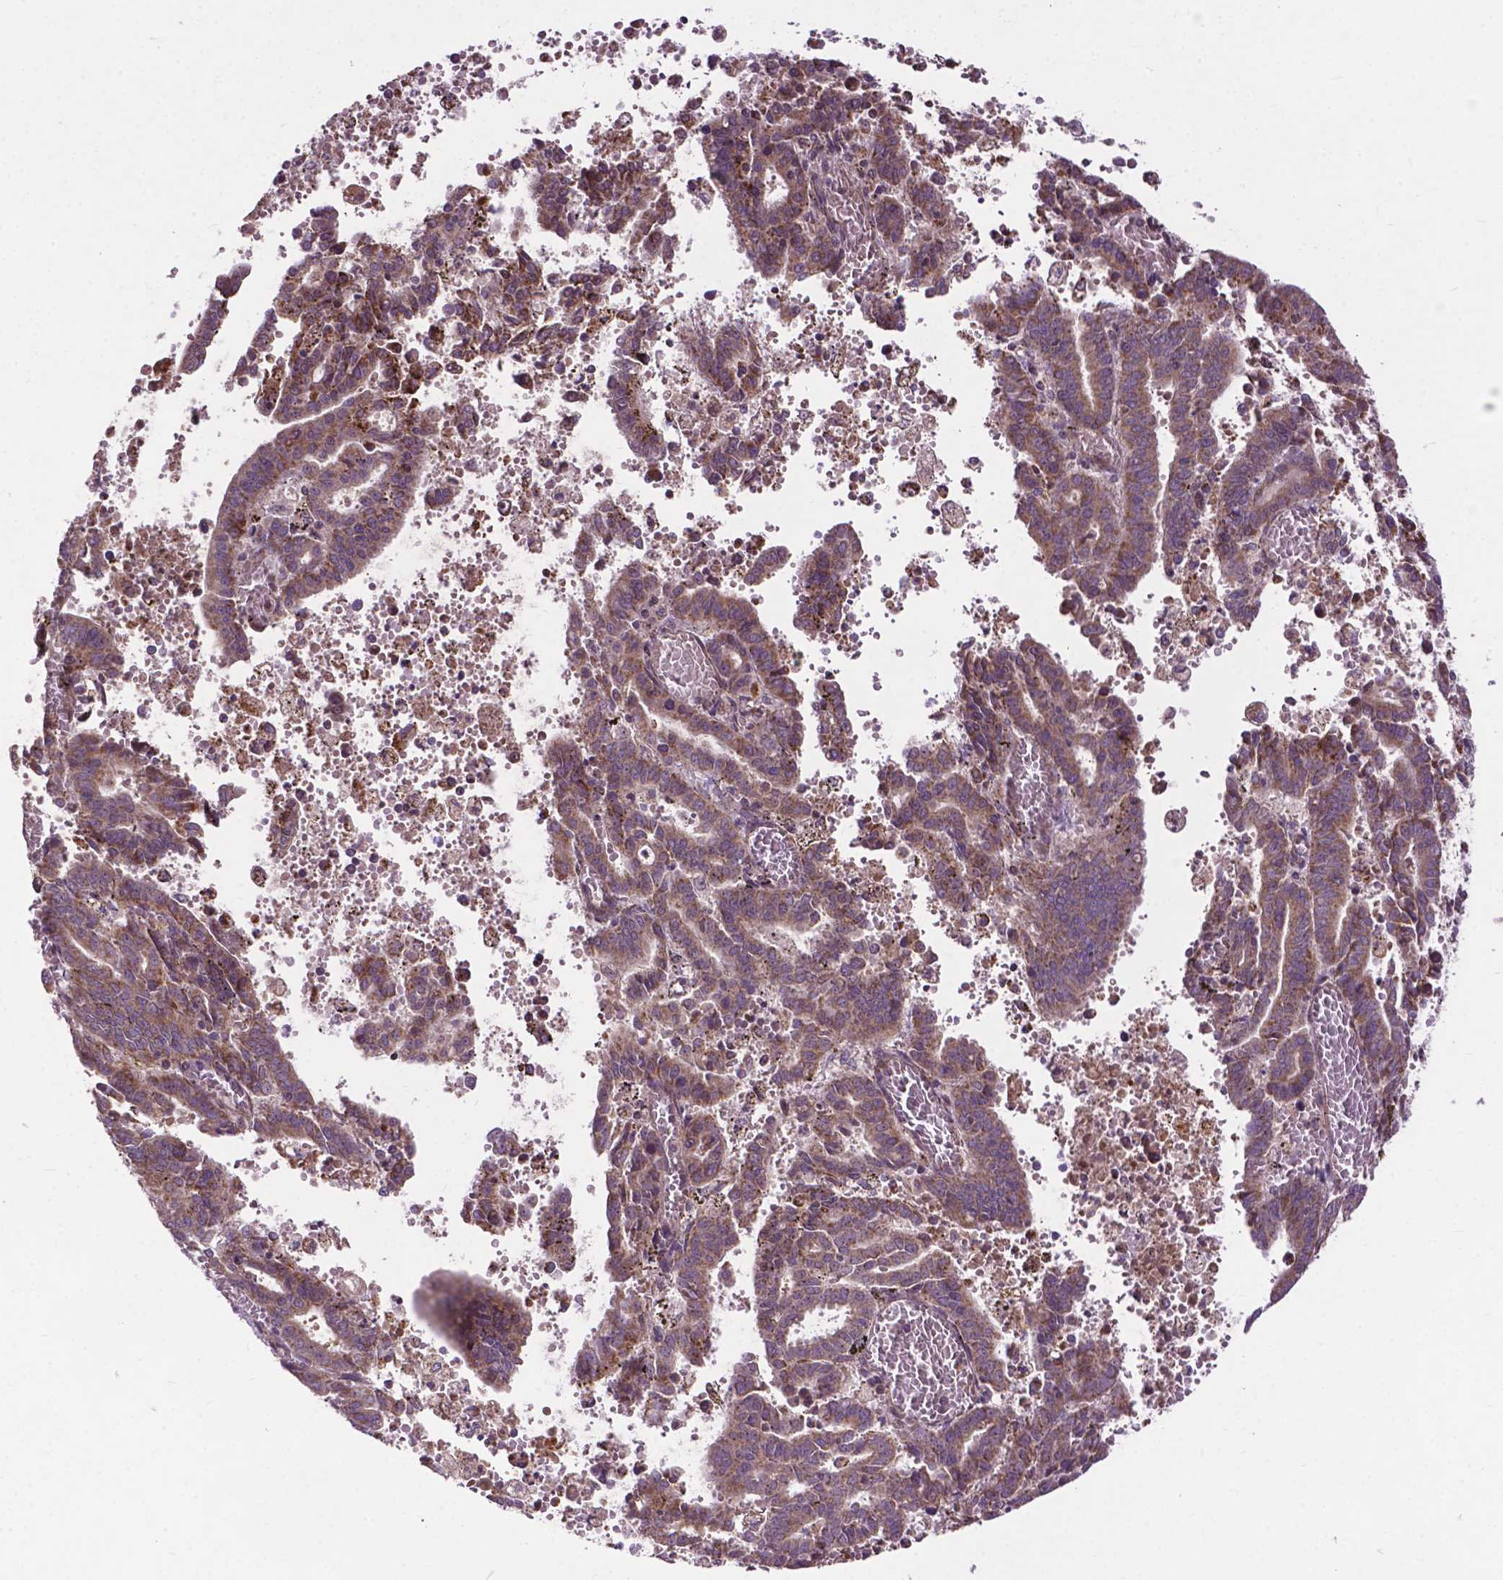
{"staining": {"intensity": "moderate", "quantity": ">75%", "location": "cytoplasmic/membranous"}, "tissue": "endometrial cancer", "cell_type": "Tumor cells", "image_type": "cancer", "snomed": [{"axis": "morphology", "description": "Adenocarcinoma, NOS"}, {"axis": "topography", "description": "Uterus"}], "caption": "A brown stain shows moderate cytoplasmic/membranous staining of a protein in human endometrial adenocarcinoma tumor cells.", "gene": "PARP3", "patient": {"sex": "female", "age": 83}}